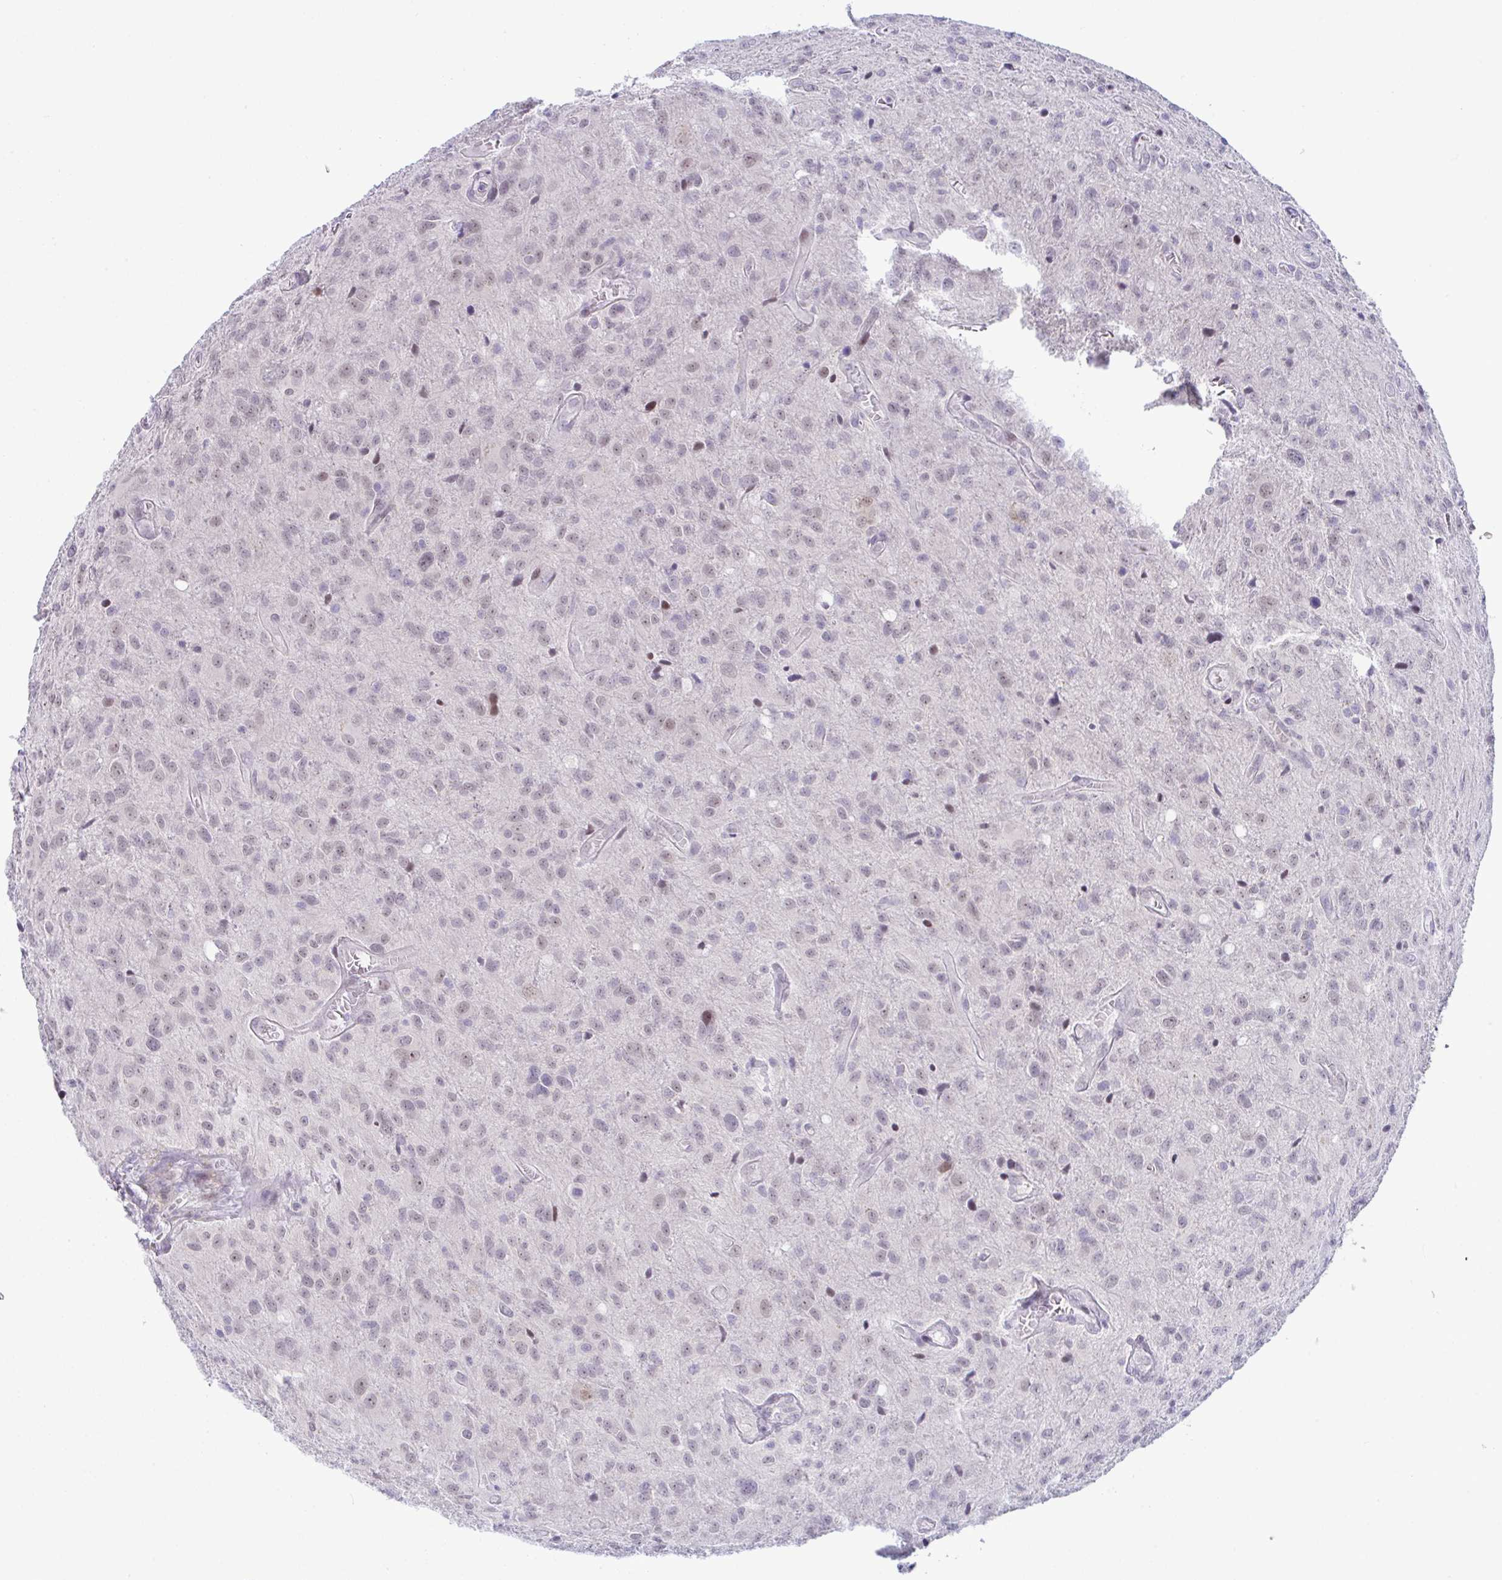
{"staining": {"intensity": "moderate", "quantity": "<25%", "location": "nuclear"}, "tissue": "glioma", "cell_type": "Tumor cells", "image_type": "cancer", "snomed": [{"axis": "morphology", "description": "Glioma, malignant, Low grade"}, {"axis": "topography", "description": "Brain"}], "caption": "Immunohistochemistry of human glioma displays low levels of moderate nuclear positivity in about <25% of tumor cells.", "gene": "USP35", "patient": {"sex": "male", "age": 66}}